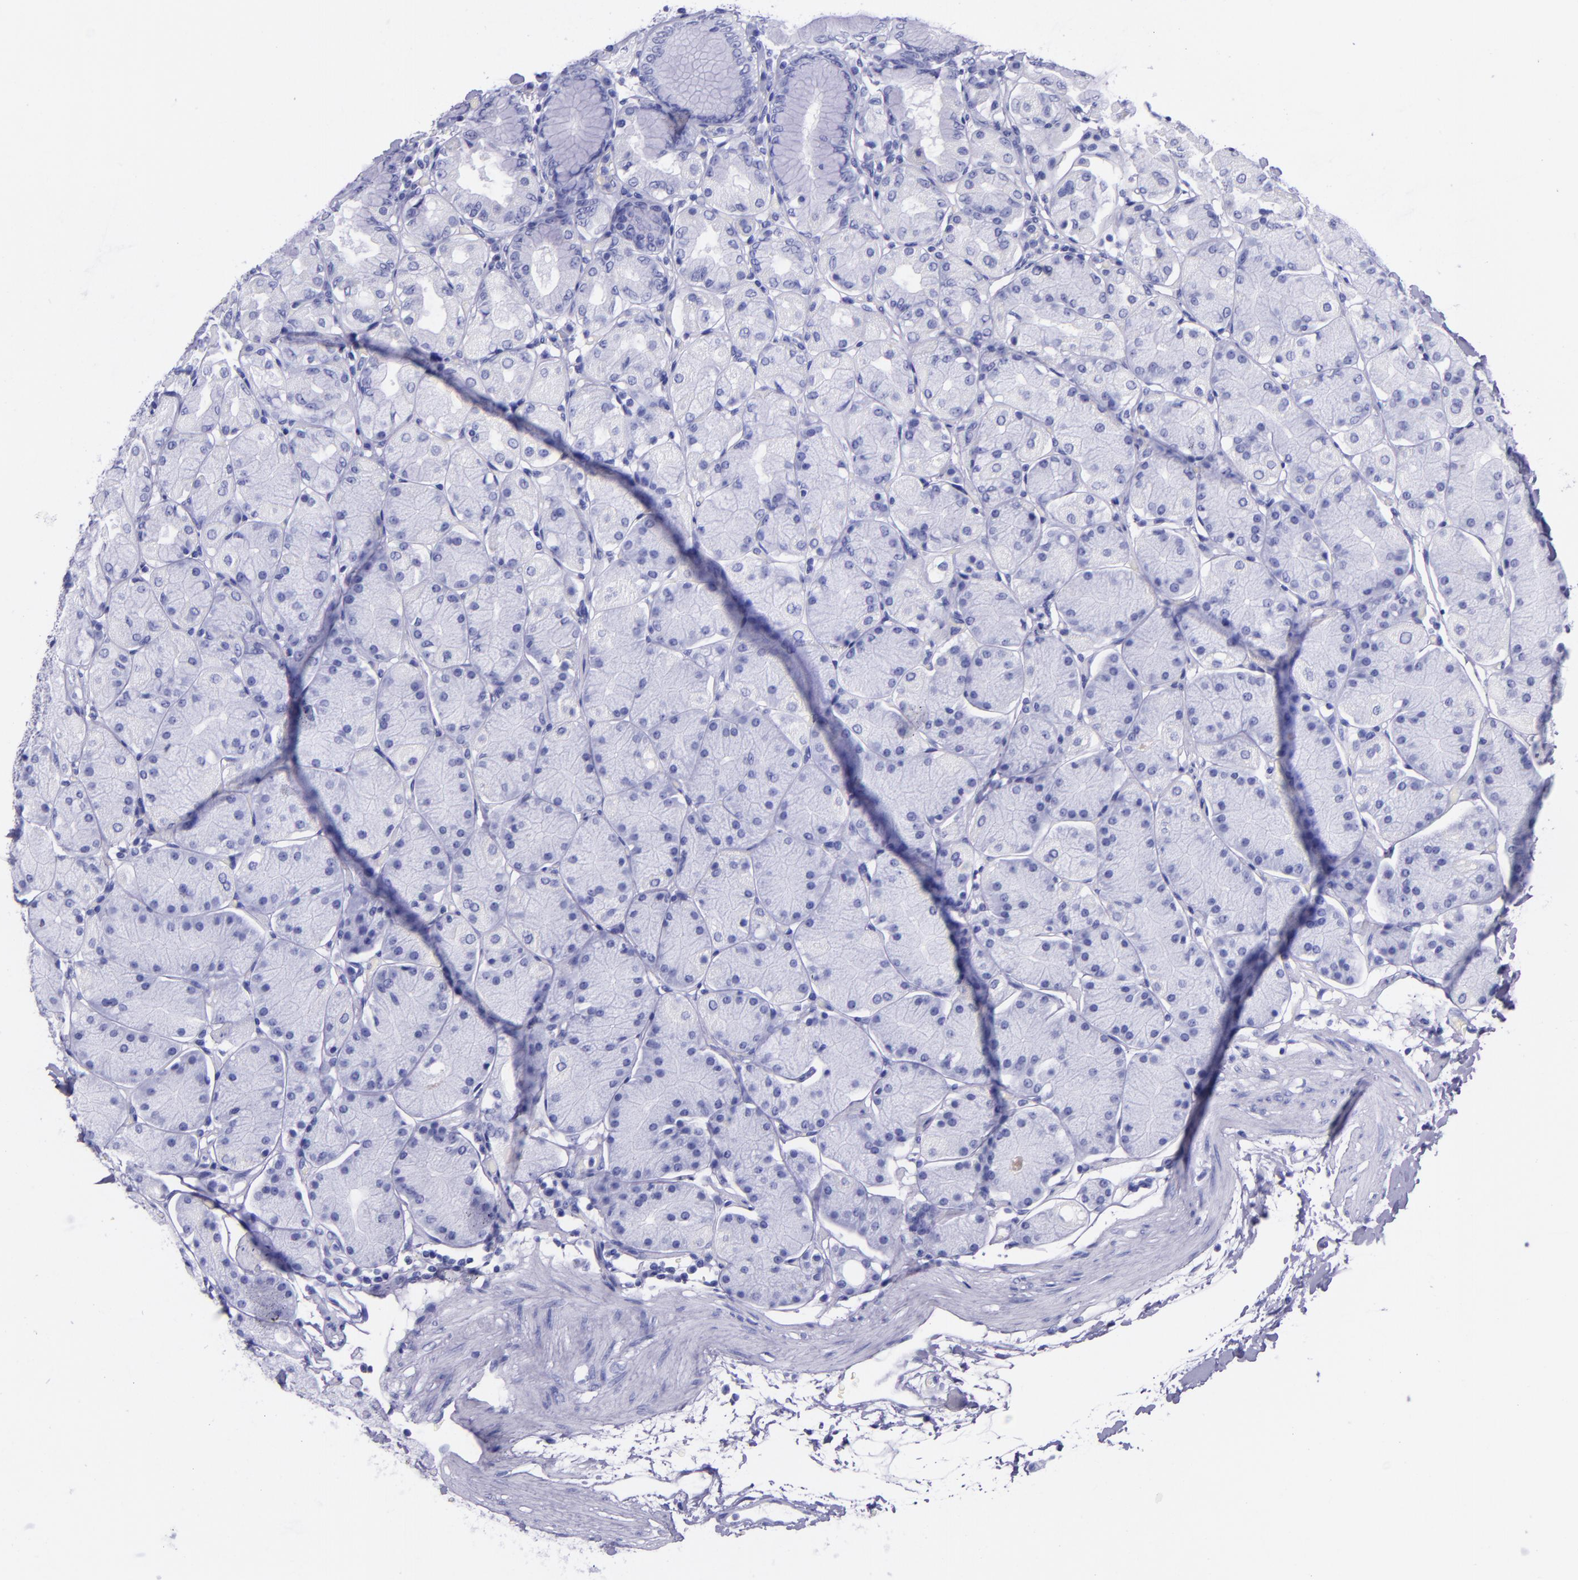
{"staining": {"intensity": "negative", "quantity": "none", "location": "none"}, "tissue": "stomach", "cell_type": "Glandular cells", "image_type": "normal", "snomed": [{"axis": "morphology", "description": "Normal tissue, NOS"}, {"axis": "topography", "description": "Stomach, upper"}, {"axis": "topography", "description": "Stomach"}], "caption": "A high-resolution photomicrograph shows immunohistochemistry staining of unremarkable stomach, which displays no significant positivity in glandular cells.", "gene": "KRT4", "patient": {"sex": "male", "age": 76}}